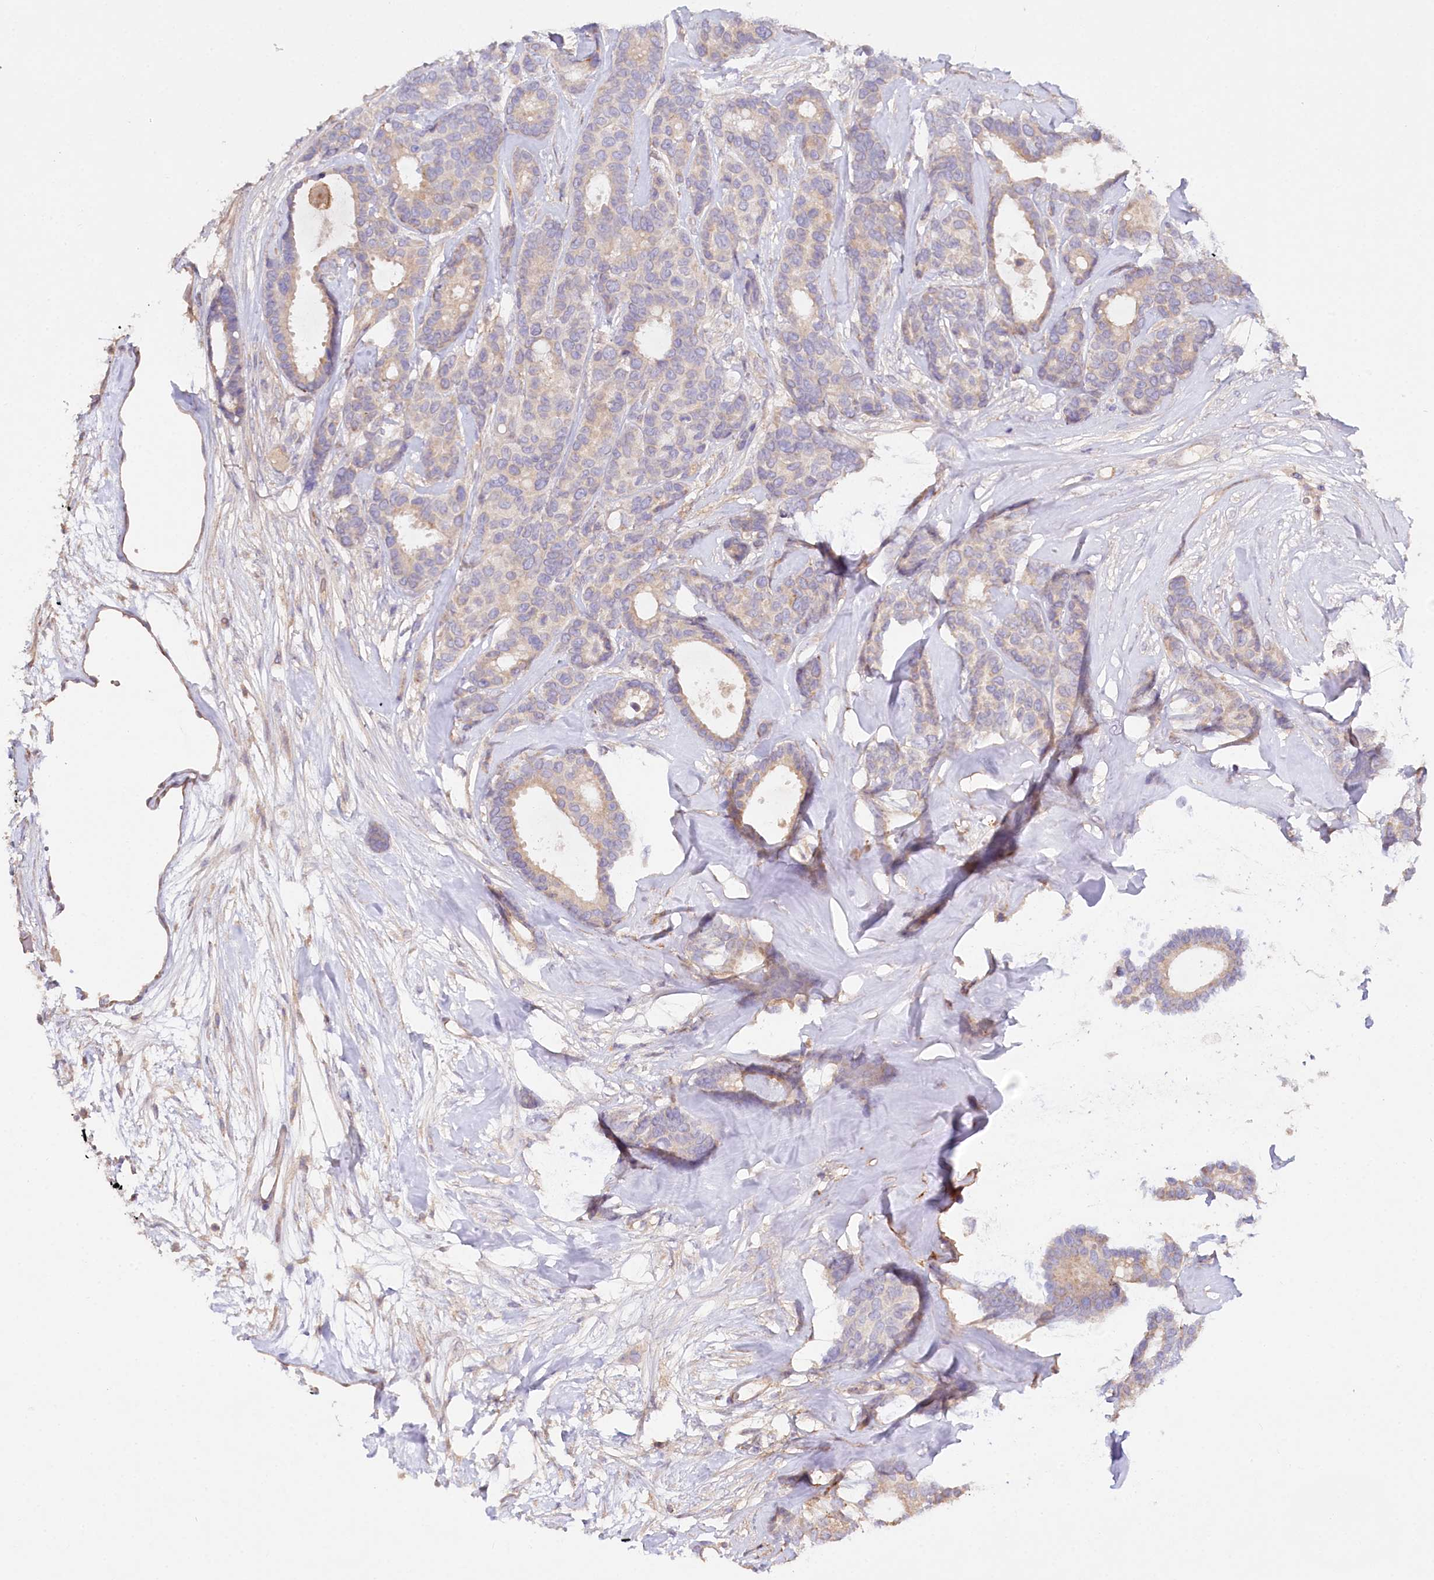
{"staining": {"intensity": "weak", "quantity": ">75%", "location": "cytoplasmic/membranous"}, "tissue": "breast cancer", "cell_type": "Tumor cells", "image_type": "cancer", "snomed": [{"axis": "morphology", "description": "Duct carcinoma"}, {"axis": "topography", "description": "Breast"}], "caption": "Immunohistochemistry (IHC) (DAB (3,3'-diaminobenzidine)) staining of human breast cancer (invasive ductal carcinoma) displays weak cytoplasmic/membranous protein expression in approximately >75% of tumor cells.", "gene": "RBP5", "patient": {"sex": "female", "age": 87}}